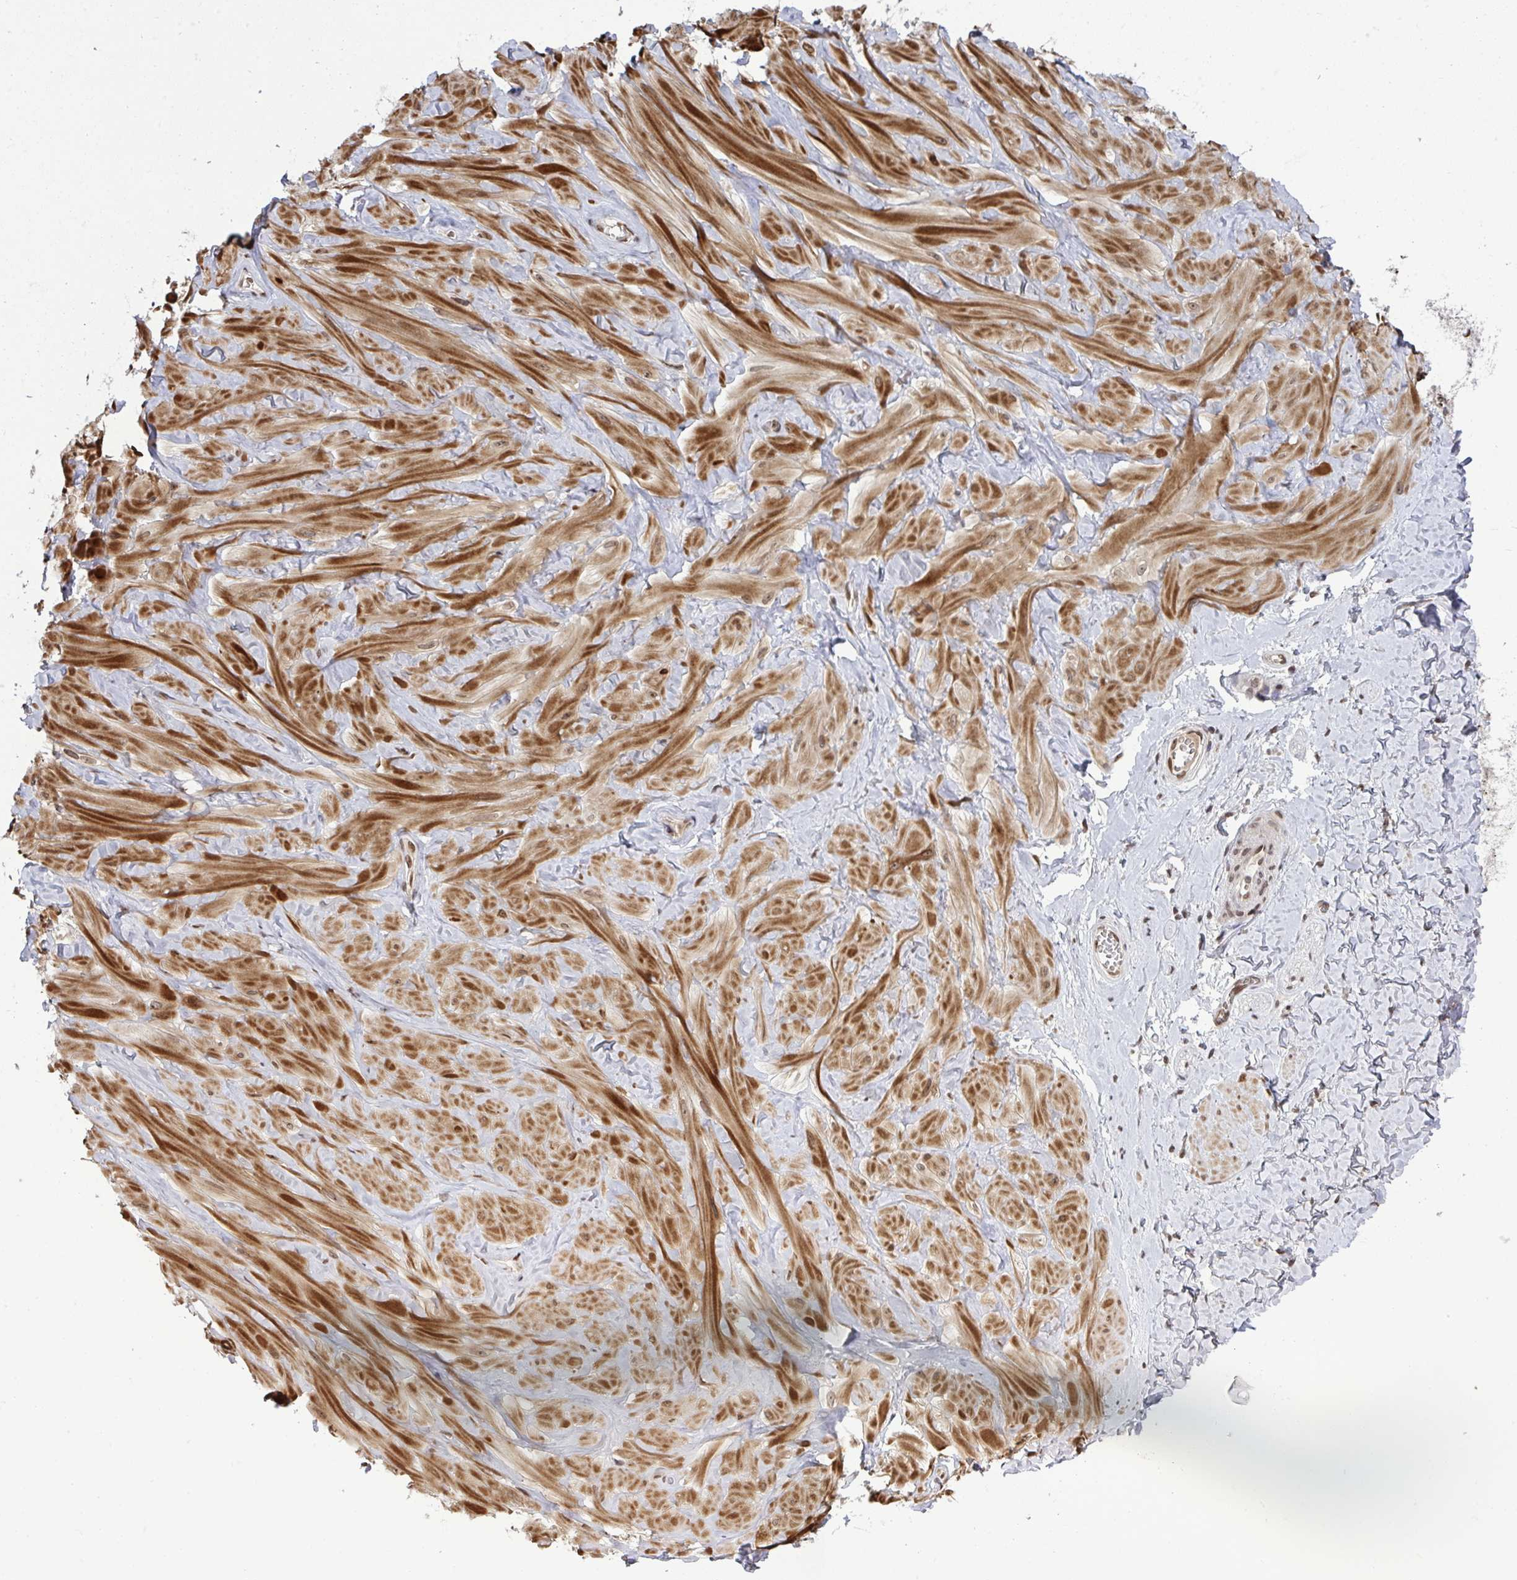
{"staining": {"intensity": "moderate", "quantity": "<25%", "location": "nuclear"}, "tissue": "adipose tissue", "cell_type": "Adipocytes", "image_type": "normal", "snomed": [{"axis": "morphology", "description": "Normal tissue, NOS"}, {"axis": "topography", "description": "Soft tissue"}, {"axis": "topography", "description": "Adipose tissue"}, {"axis": "topography", "description": "Vascular tissue"}, {"axis": "topography", "description": "Peripheral nerve tissue"}], "caption": "This photomicrograph shows immunohistochemistry (IHC) staining of benign human adipose tissue, with low moderate nuclear staining in about <25% of adipocytes.", "gene": "UXT", "patient": {"sex": "male", "age": 29}}